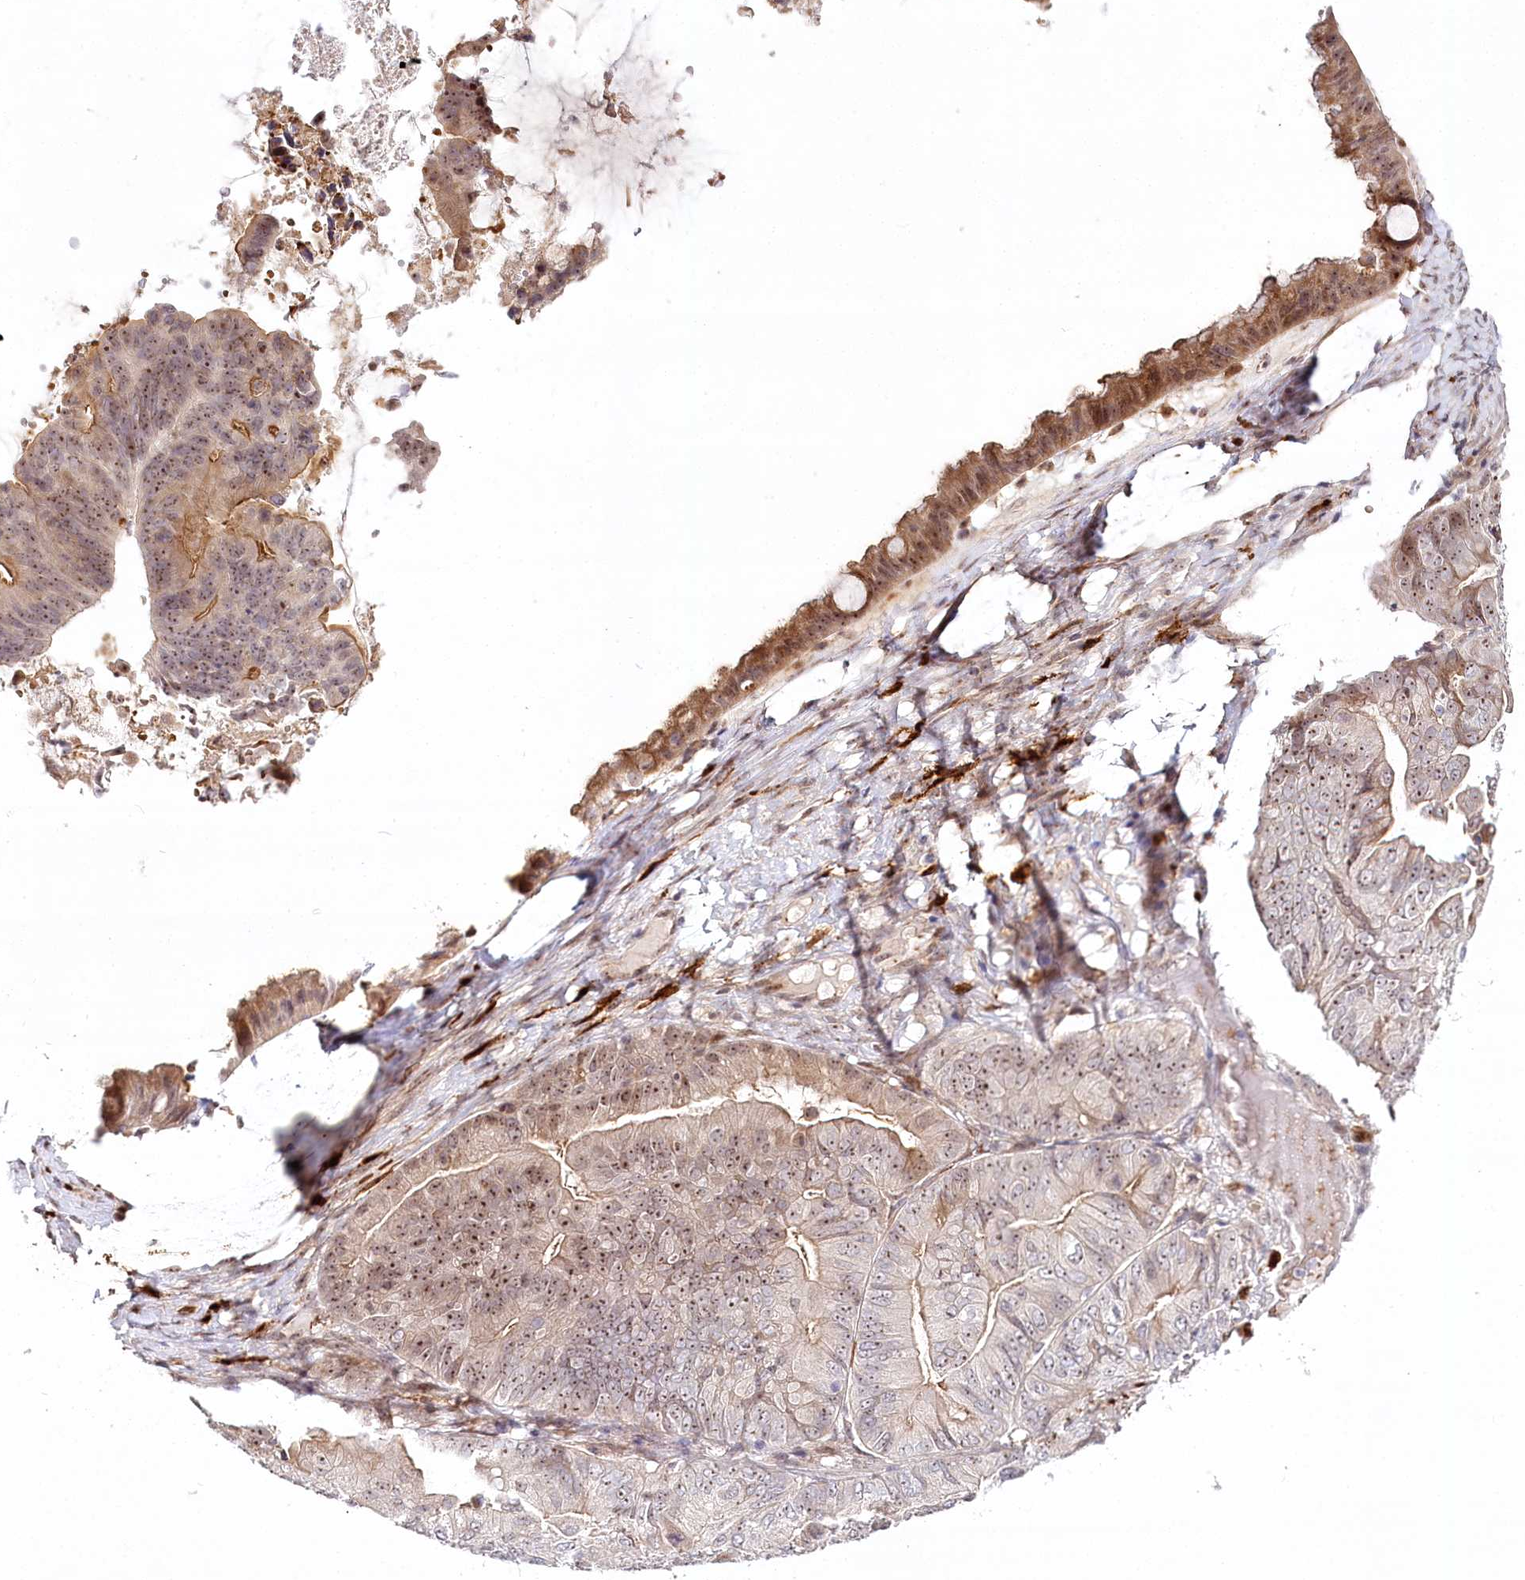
{"staining": {"intensity": "moderate", "quantity": "25%-75%", "location": "cytoplasmic/membranous,nuclear"}, "tissue": "ovarian cancer", "cell_type": "Tumor cells", "image_type": "cancer", "snomed": [{"axis": "morphology", "description": "Cystadenocarcinoma, mucinous, NOS"}, {"axis": "topography", "description": "Ovary"}], "caption": "Tumor cells reveal medium levels of moderate cytoplasmic/membranous and nuclear positivity in approximately 25%-75% of cells in human ovarian cancer.", "gene": "WDR36", "patient": {"sex": "female", "age": 61}}